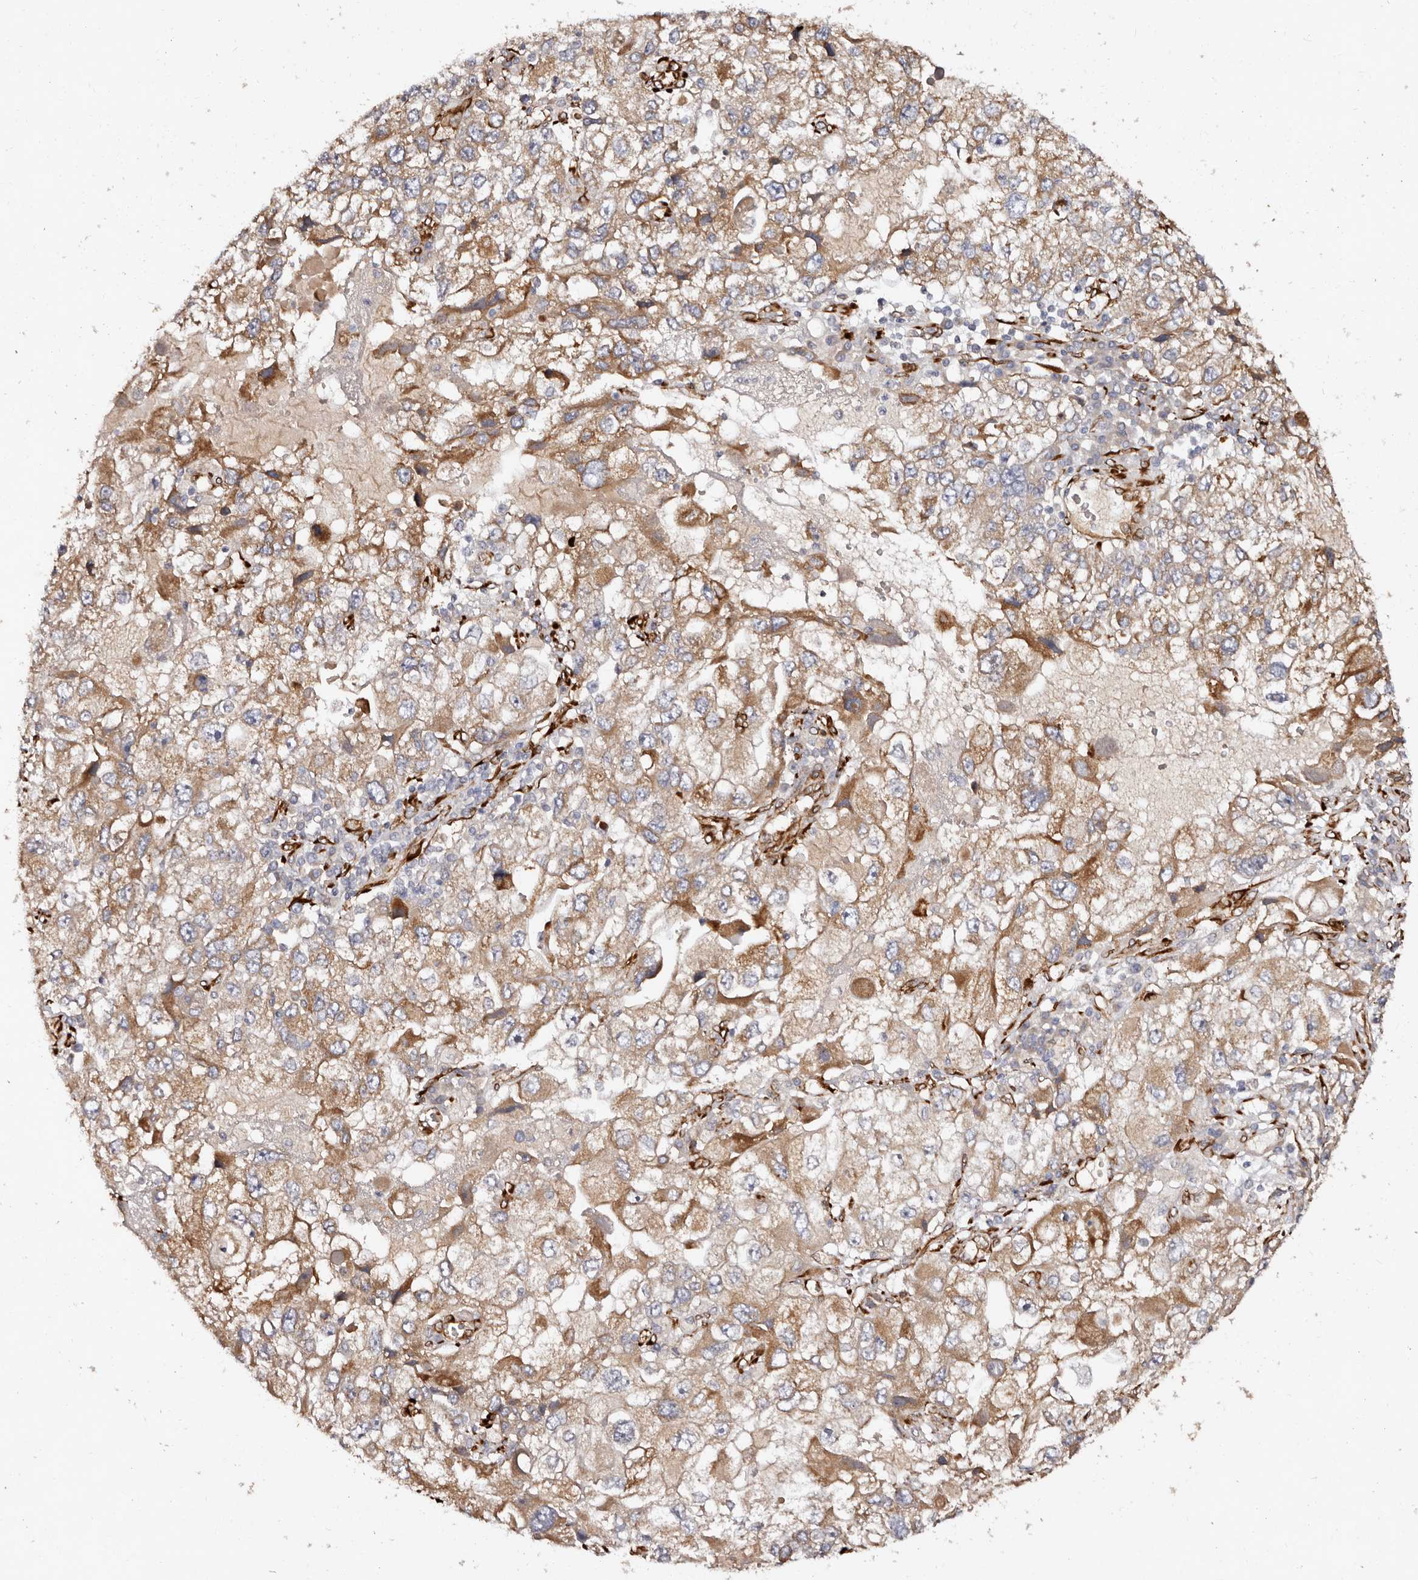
{"staining": {"intensity": "moderate", "quantity": ">75%", "location": "cytoplasmic/membranous"}, "tissue": "endometrial cancer", "cell_type": "Tumor cells", "image_type": "cancer", "snomed": [{"axis": "morphology", "description": "Adenocarcinoma, NOS"}, {"axis": "topography", "description": "Endometrium"}], "caption": "This photomicrograph demonstrates adenocarcinoma (endometrial) stained with immunohistochemistry to label a protein in brown. The cytoplasmic/membranous of tumor cells show moderate positivity for the protein. Nuclei are counter-stained blue.", "gene": "SERPINH1", "patient": {"sex": "female", "age": 49}}